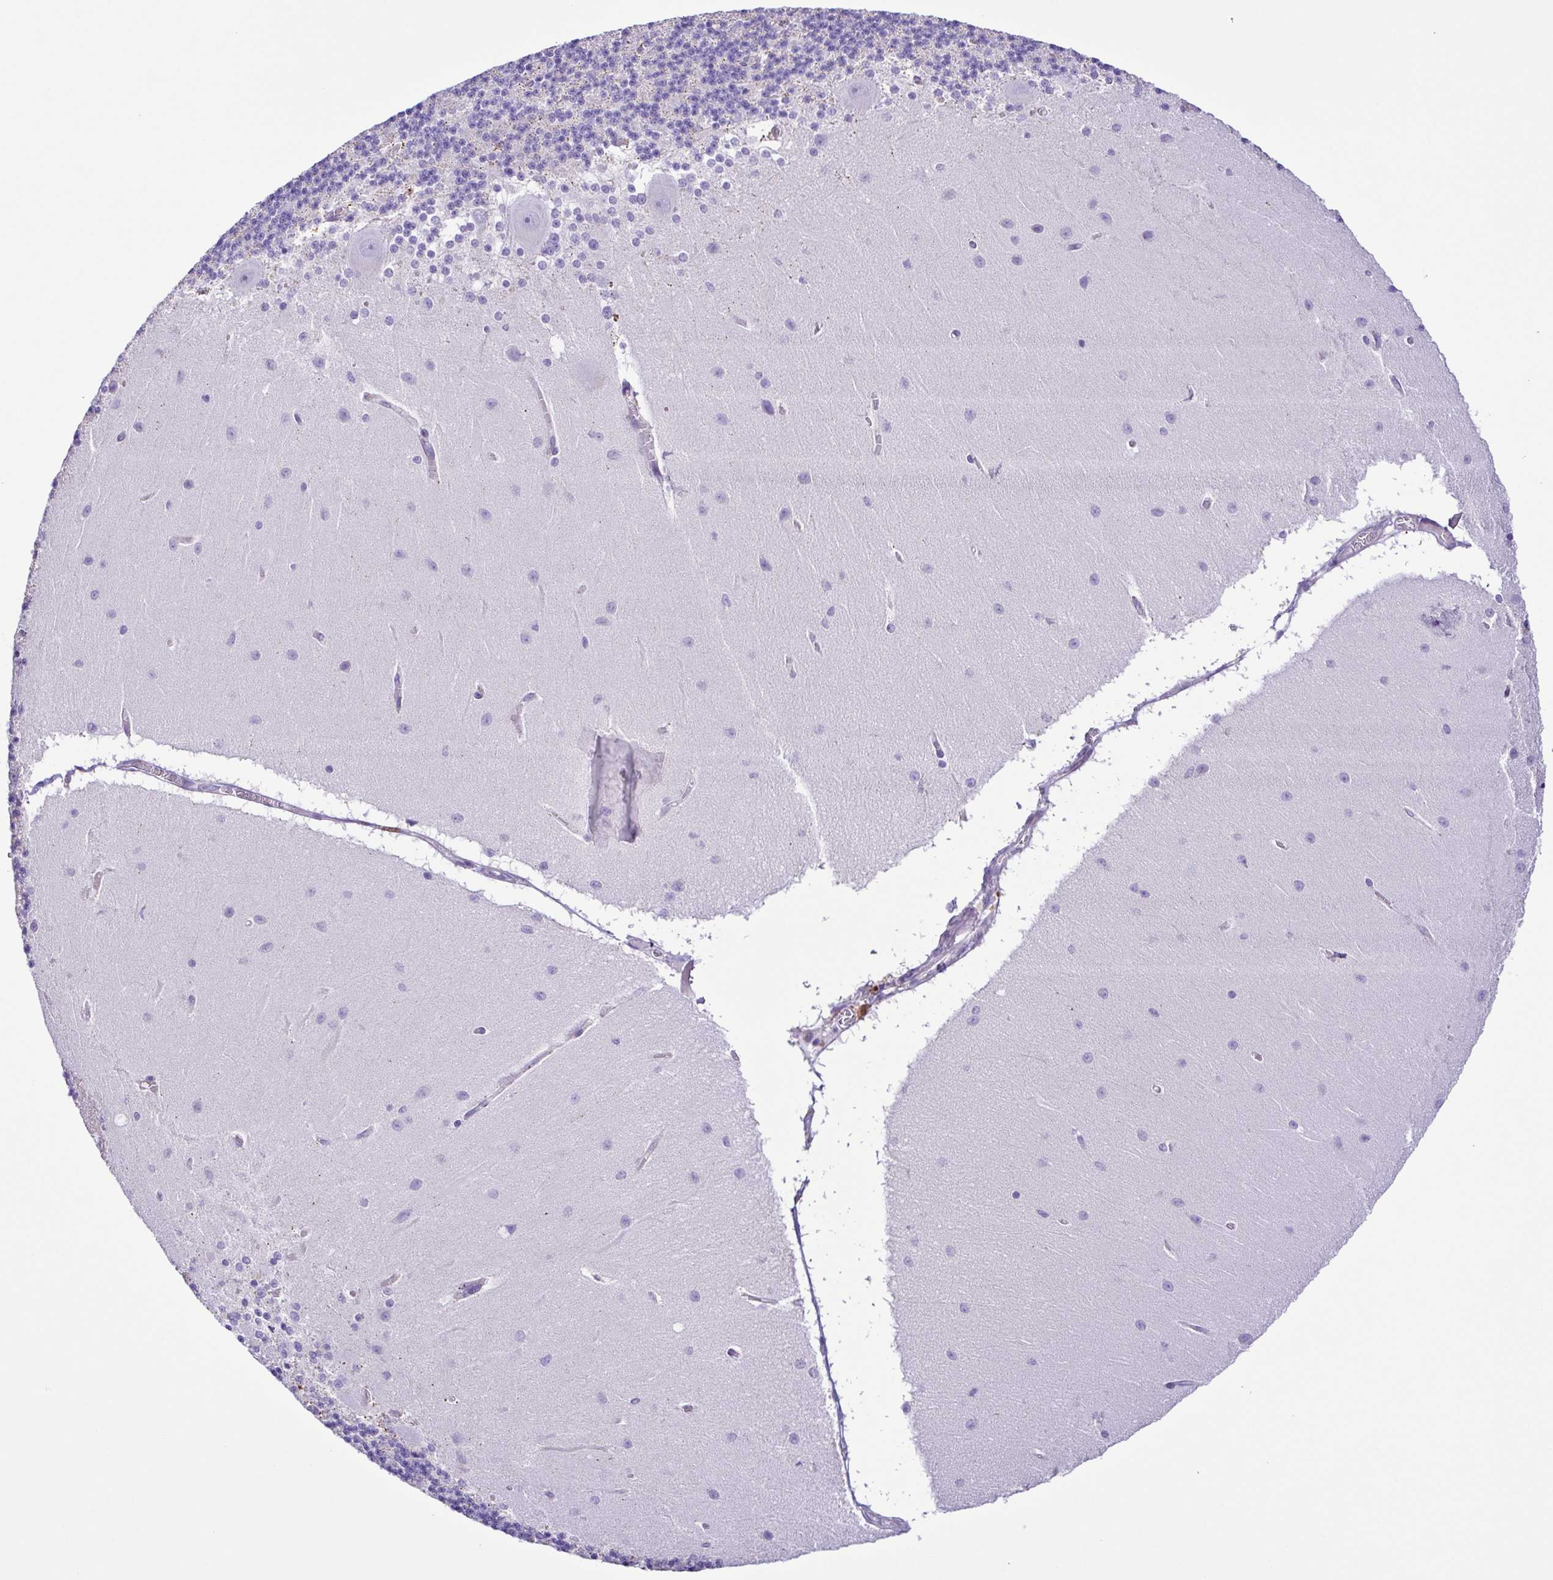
{"staining": {"intensity": "negative", "quantity": "none", "location": "none"}, "tissue": "cerebellum", "cell_type": "Cells in granular layer", "image_type": "normal", "snomed": [{"axis": "morphology", "description": "Normal tissue, NOS"}, {"axis": "topography", "description": "Cerebellum"}], "caption": "Human cerebellum stained for a protein using immunohistochemistry reveals no staining in cells in granular layer.", "gene": "ISM2", "patient": {"sex": "female", "age": 54}}